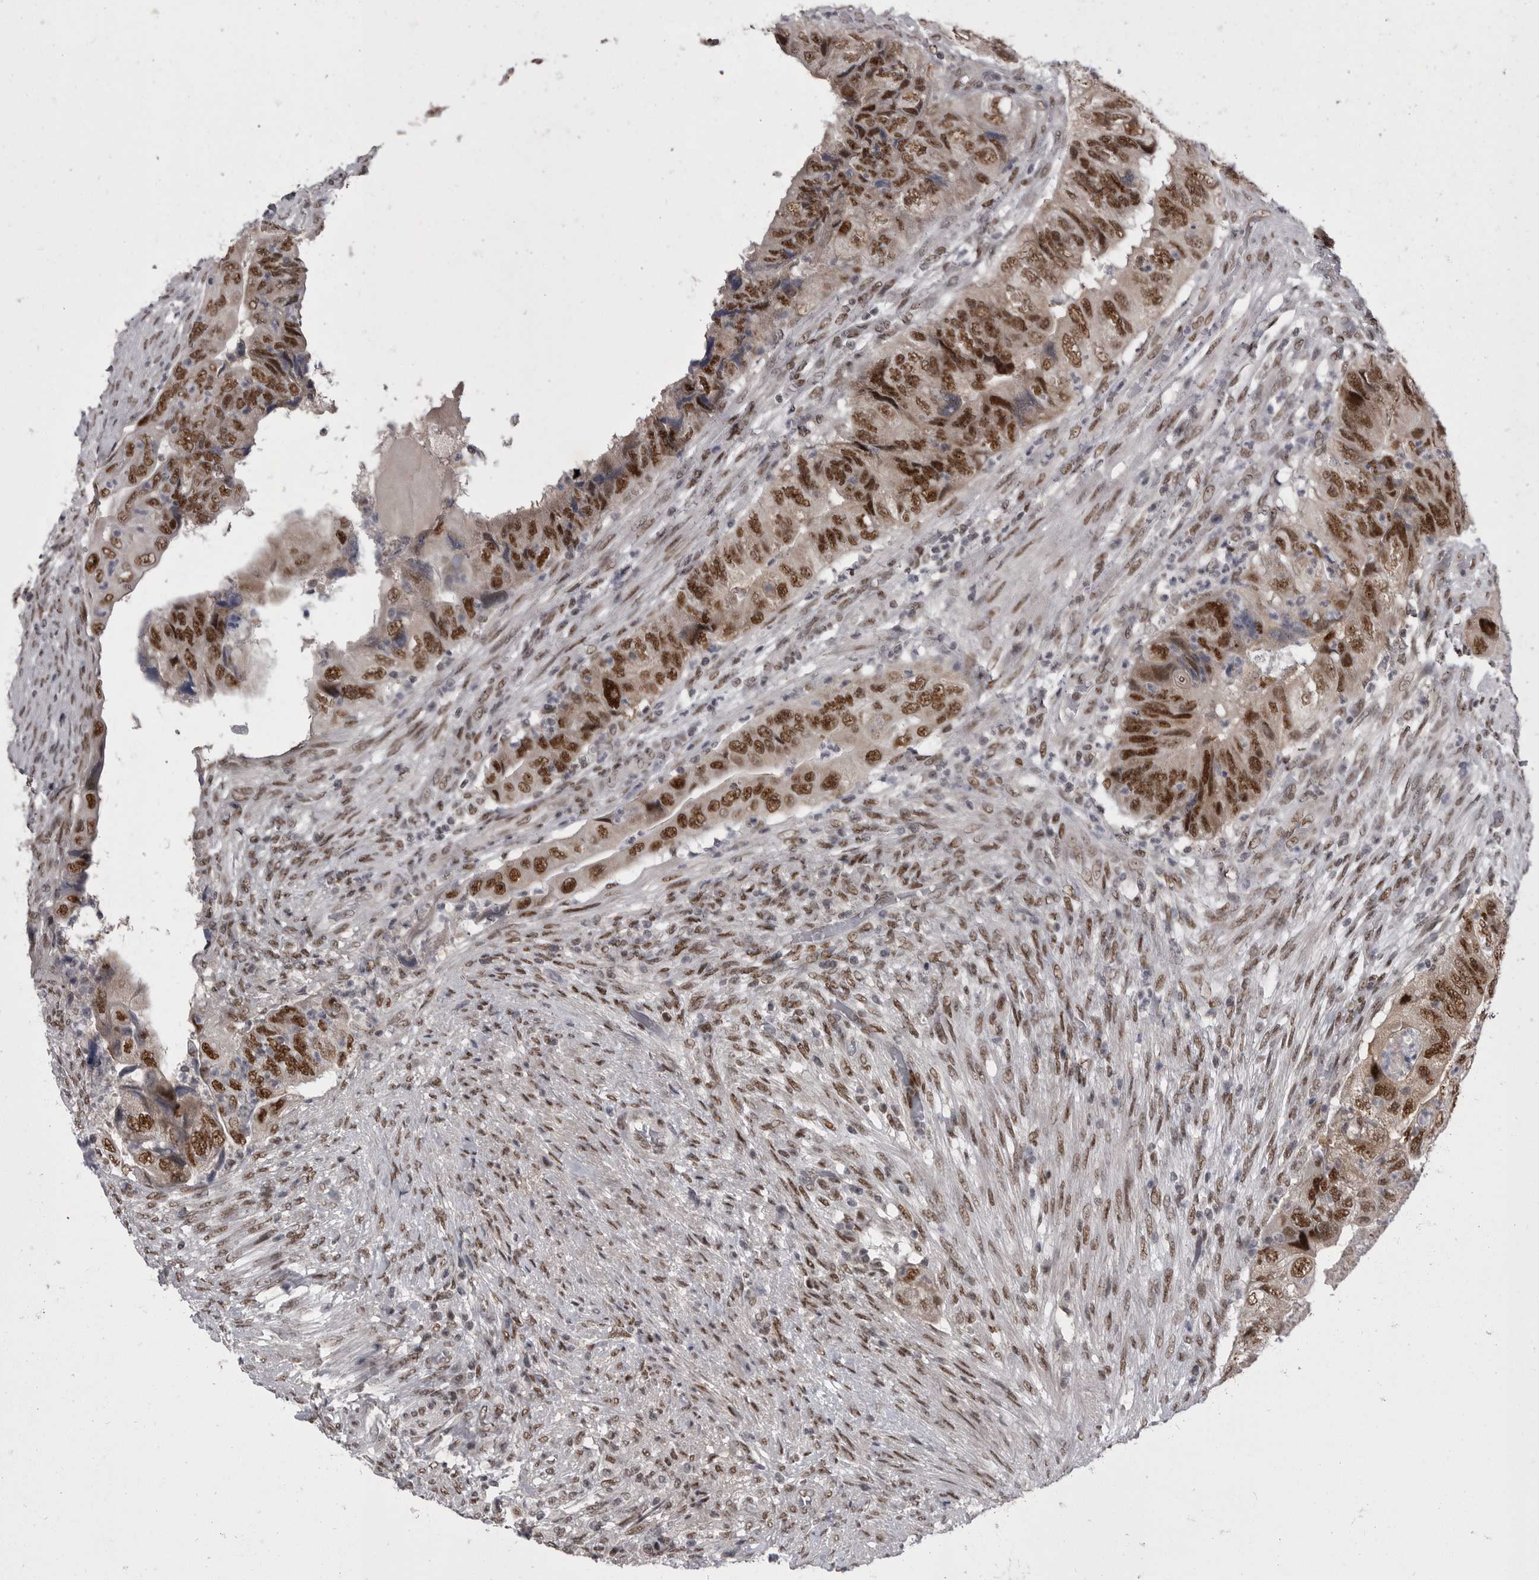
{"staining": {"intensity": "strong", "quantity": ">75%", "location": "nuclear"}, "tissue": "colorectal cancer", "cell_type": "Tumor cells", "image_type": "cancer", "snomed": [{"axis": "morphology", "description": "Adenocarcinoma, NOS"}, {"axis": "topography", "description": "Rectum"}], "caption": "Immunohistochemistry (IHC) image of human adenocarcinoma (colorectal) stained for a protein (brown), which reveals high levels of strong nuclear expression in approximately >75% of tumor cells.", "gene": "MEPCE", "patient": {"sex": "male", "age": 63}}